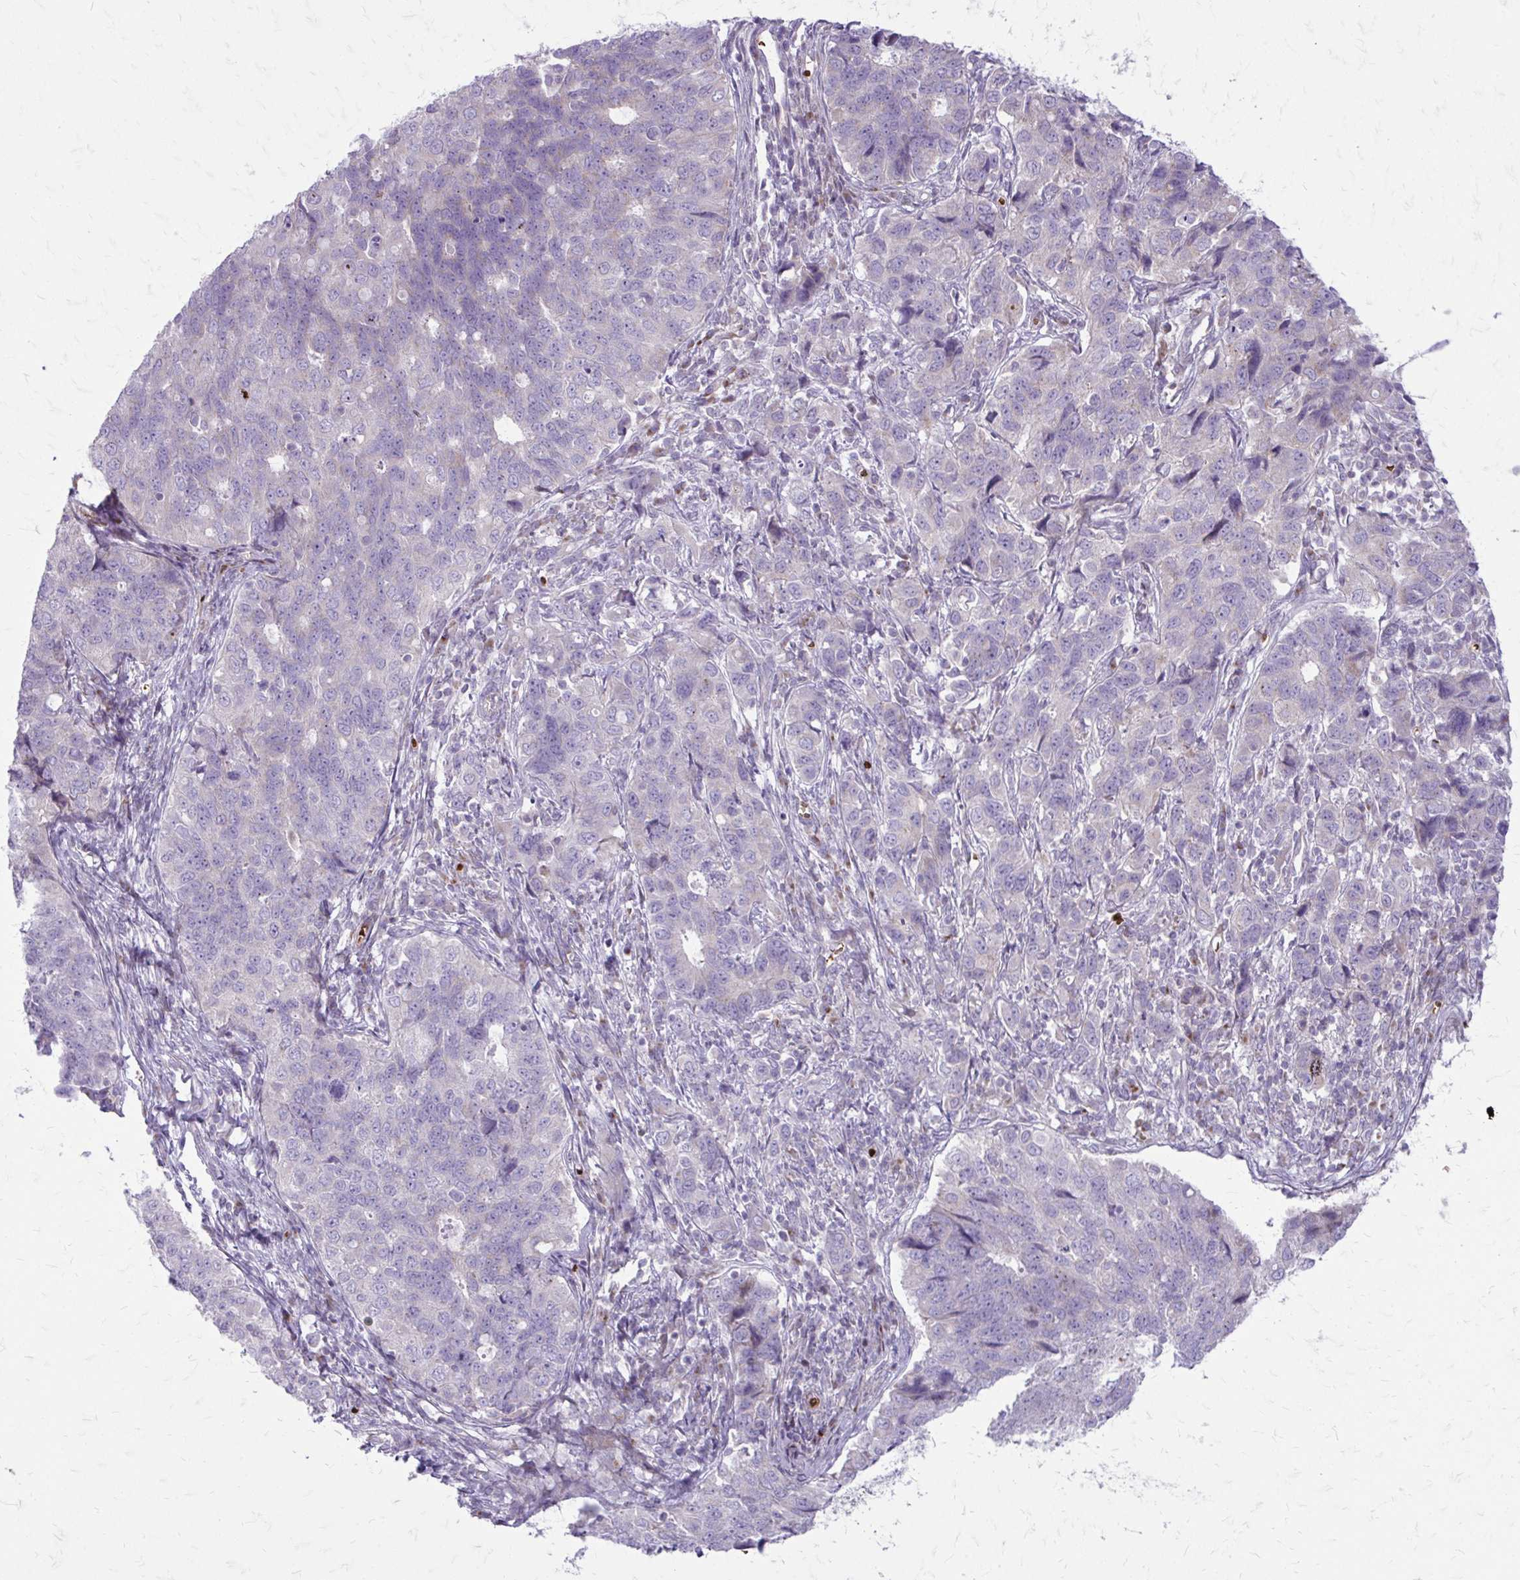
{"staining": {"intensity": "negative", "quantity": "none", "location": "none"}, "tissue": "endometrial cancer", "cell_type": "Tumor cells", "image_type": "cancer", "snomed": [{"axis": "morphology", "description": "Adenocarcinoma, NOS"}, {"axis": "topography", "description": "Endometrium"}], "caption": "This is a photomicrograph of immunohistochemistry (IHC) staining of endometrial cancer, which shows no expression in tumor cells. (DAB (3,3'-diaminobenzidine) immunohistochemistry (IHC) visualized using brightfield microscopy, high magnification).", "gene": "FUNDC2", "patient": {"sex": "female", "age": 43}}